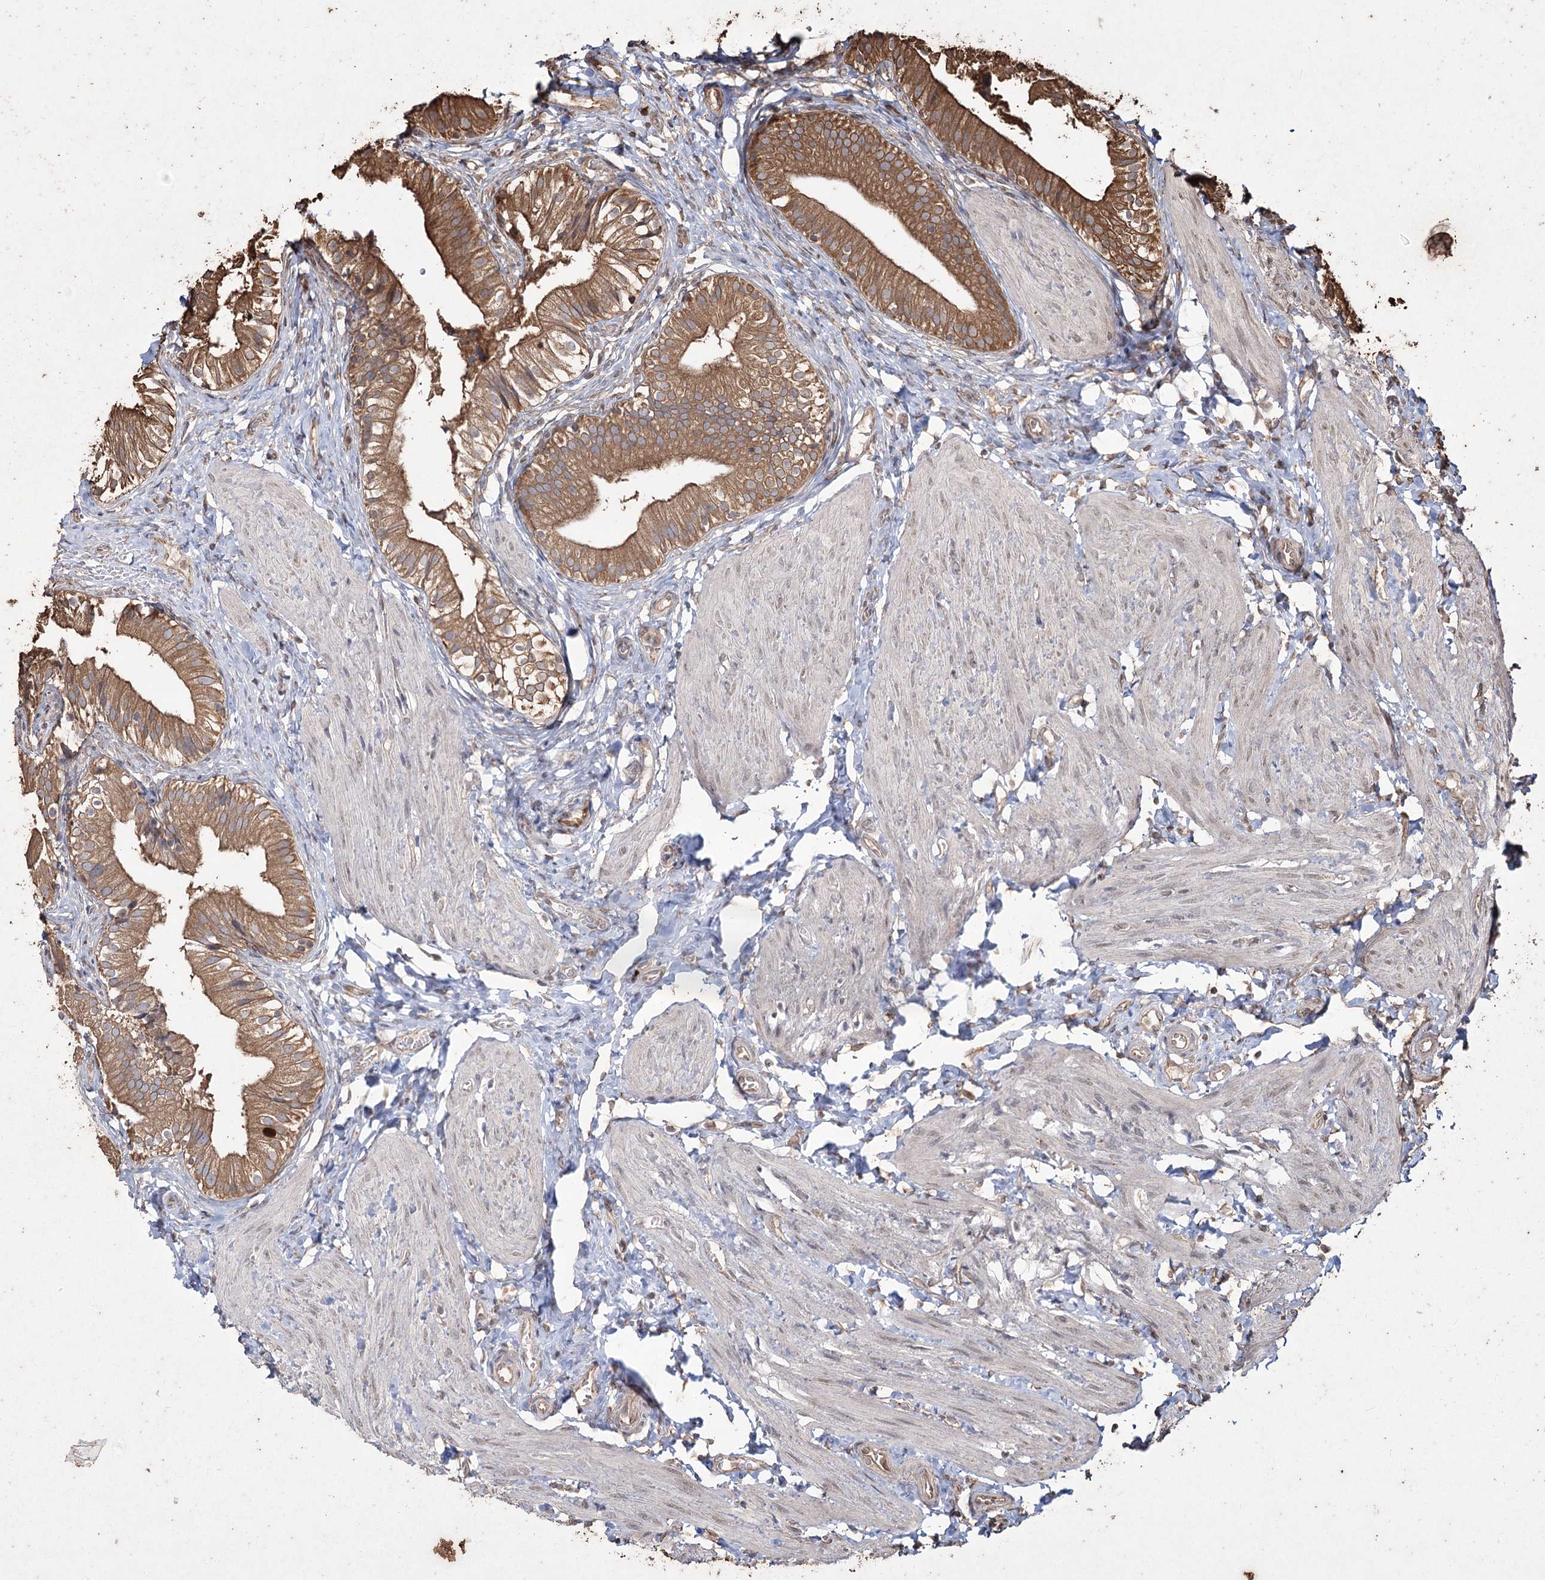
{"staining": {"intensity": "moderate", "quantity": ">75%", "location": "cytoplasmic/membranous"}, "tissue": "gallbladder", "cell_type": "Glandular cells", "image_type": "normal", "snomed": [{"axis": "morphology", "description": "Normal tissue, NOS"}, {"axis": "topography", "description": "Gallbladder"}], "caption": "IHC (DAB) staining of normal human gallbladder shows moderate cytoplasmic/membranous protein expression in approximately >75% of glandular cells.", "gene": "PRC1", "patient": {"sex": "female", "age": 47}}